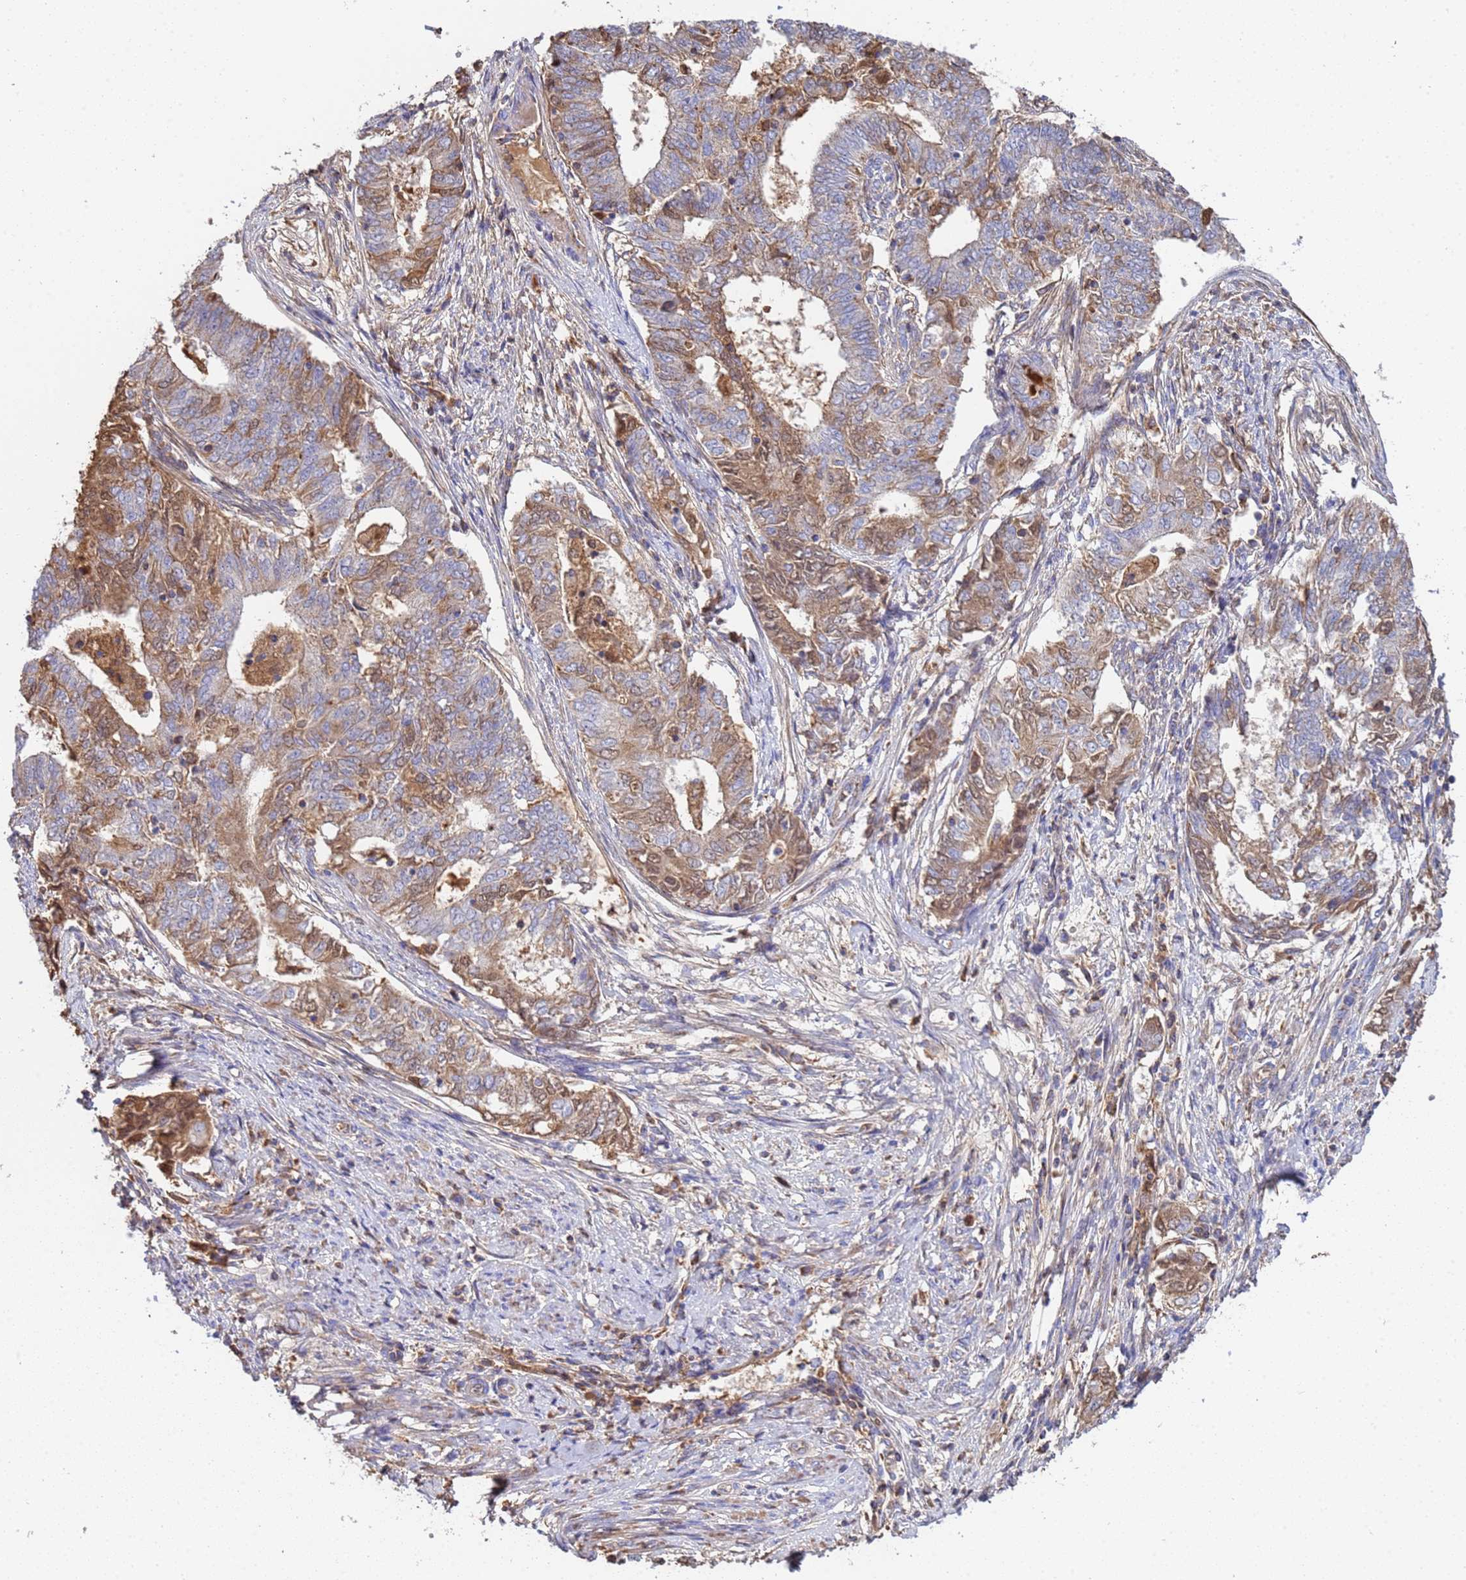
{"staining": {"intensity": "moderate", "quantity": "<25%", "location": "cytoplasmic/membranous,nuclear"}, "tissue": "endometrial cancer", "cell_type": "Tumor cells", "image_type": "cancer", "snomed": [{"axis": "morphology", "description": "Adenocarcinoma, NOS"}, {"axis": "topography", "description": "Endometrium"}], "caption": "The immunohistochemical stain shows moderate cytoplasmic/membranous and nuclear staining in tumor cells of endometrial cancer (adenocarcinoma) tissue. Nuclei are stained in blue.", "gene": "GLUD1", "patient": {"sex": "female", "age": 62}}